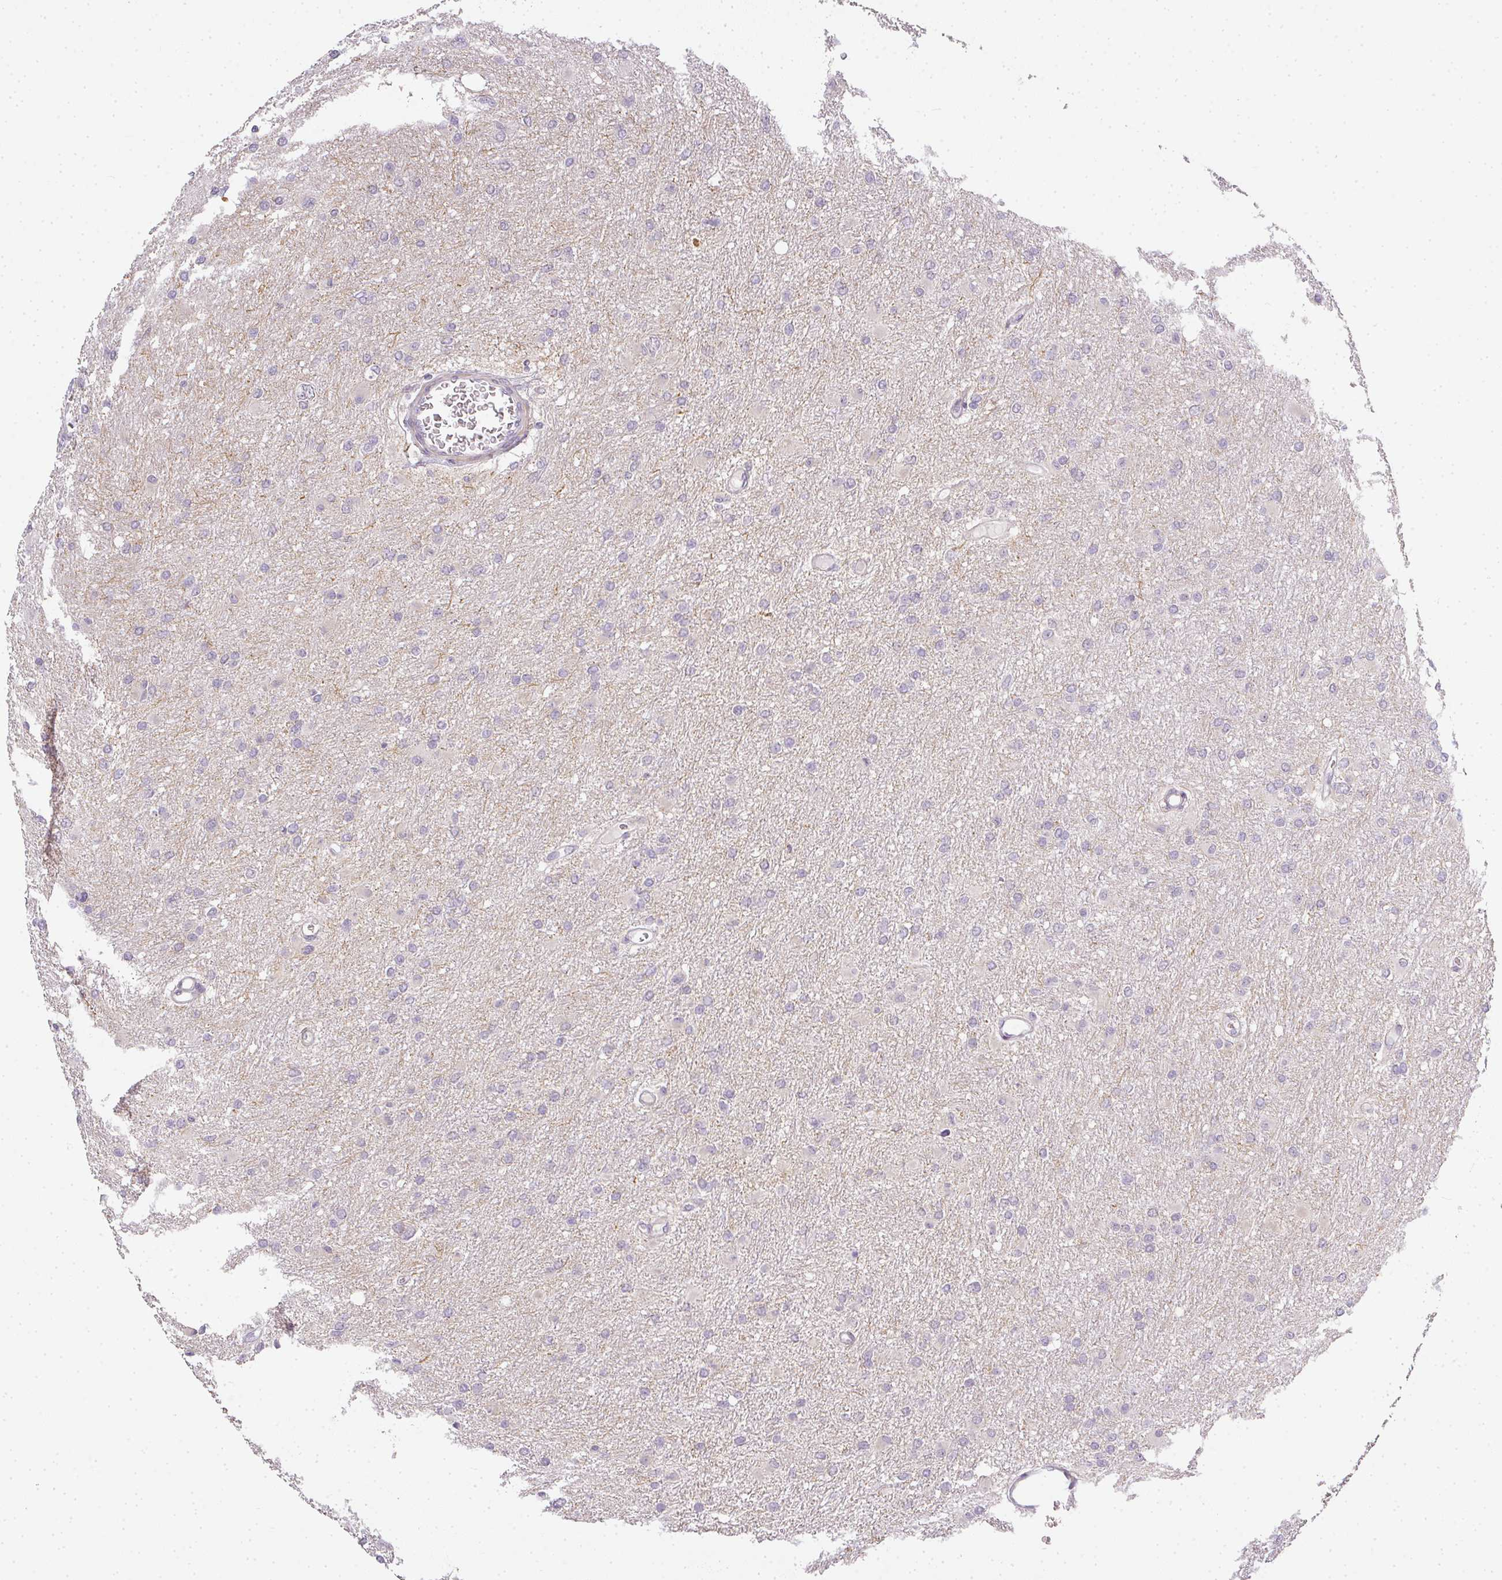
{"staining": {"intensity": "negative", "quantity": "none", "location": "none"}, "tissue": "glioma", "cell_type": "Tumor cells", "image_type": "cancer", "snomed": [{"axis": "morphology", "description": "Glioma, malignant, High grade"}, {"axis": "topography", "description": "Cerebral cortex"}], "caption": "High magnification brightfield microscopy of malignant high-grade glioma stained with DAB (brown) and counterstained with hematoxylin (blue): tumor cells show no significant positivity.", "gene": "MED19", "patient": {"sex": "female", "age": 36}}